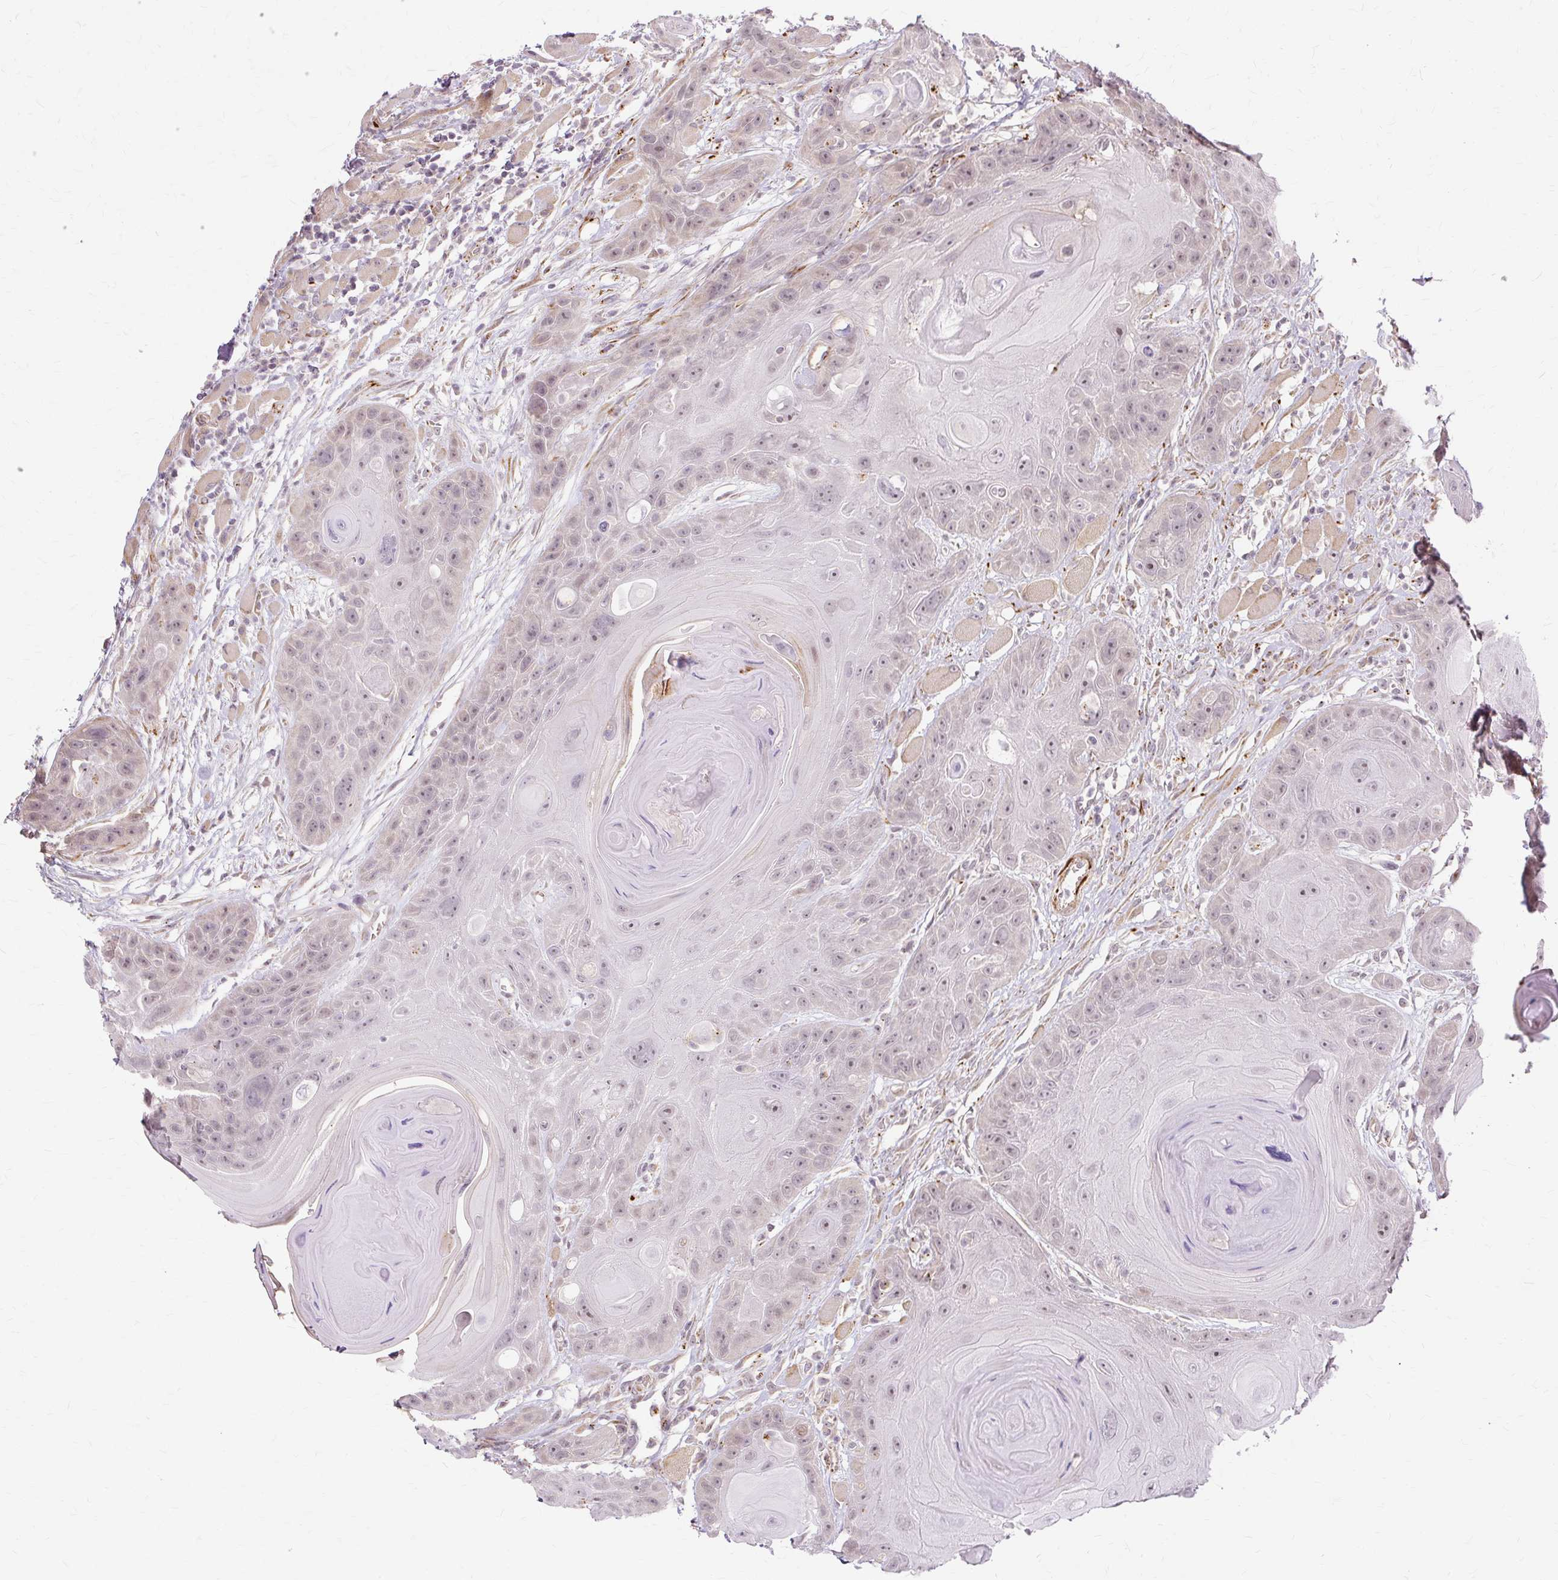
{"staining": {"intensity": "weak", "quantity": ">75%", "location": "nuclear"}, "tissue": "head and neck cancer", "cell_type": "Tumor cells", "image_type": "cancer", "snomed": [{"axis": "morphology", "description": "Squamous cell carcinoma, NOS"}, {"axis": "topography", "description": "Head-Neck"}], "caption": "Tumor cells exhibit low levels of weak nuclear staining in about >75% of cells in human head and neck cancer.", "gene": "MMACHC", "patient": {"sex": "female", "age": 59}}